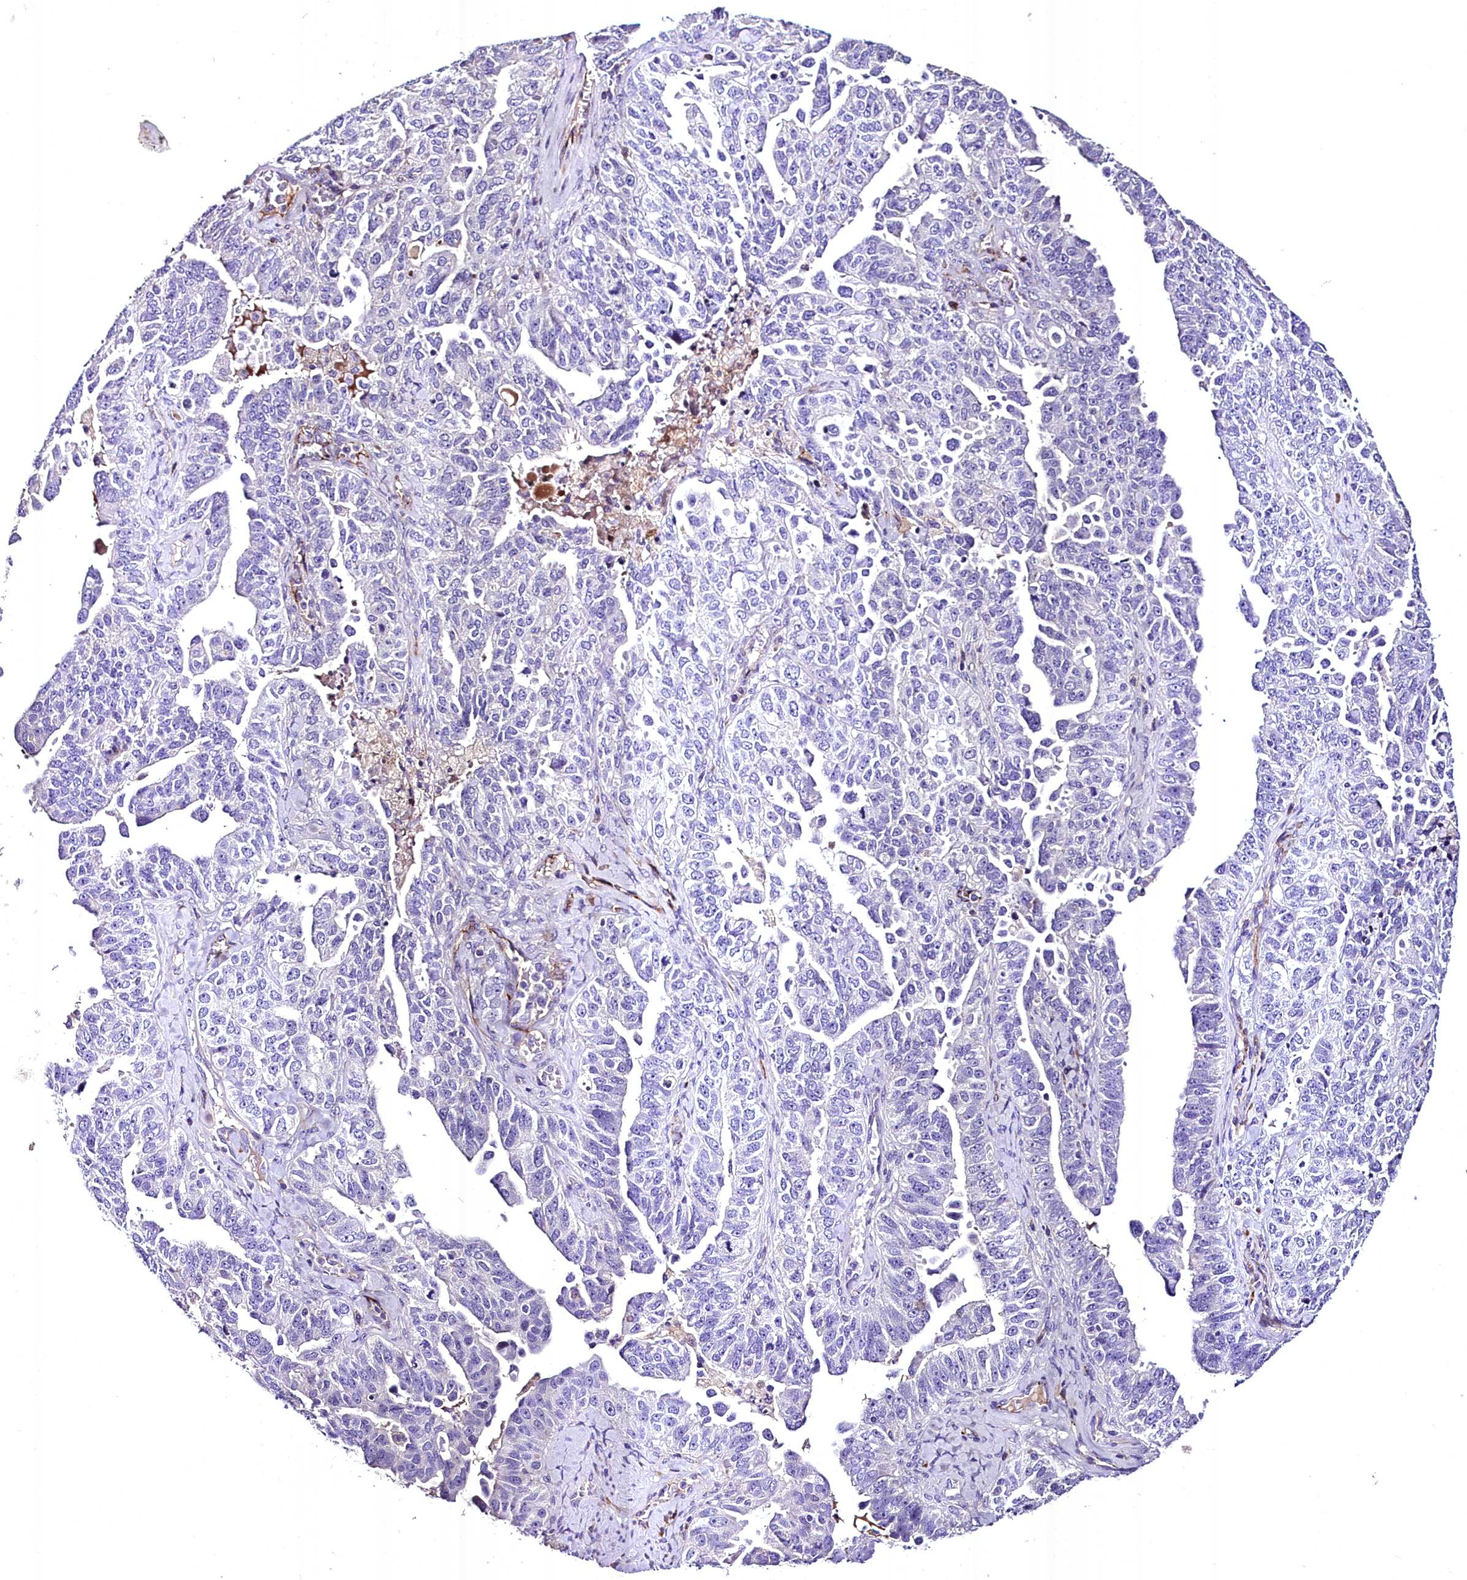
{"staining": {"intensity": "negative", "quantity": "none", "location": "none"}, "tissue": "ovarian cancer", "cell_type": "Tumor cells", "image_type": "cancer", "snomed": [{"axis": "morphology", "description": "Carcinoma, endometroid"}, {"axis": "topography", "description": "Ovary"}], "caption": "Immunohistochemistry (IHC) histopathology image of neoplastic tissue: ovarian cancer stained with DAB (3,3'-diaminobenzidine) reveals no significant protein expression in tumor cells.", "gene": "MS4A18", "patient": {"sex": "female", "age": 62}}